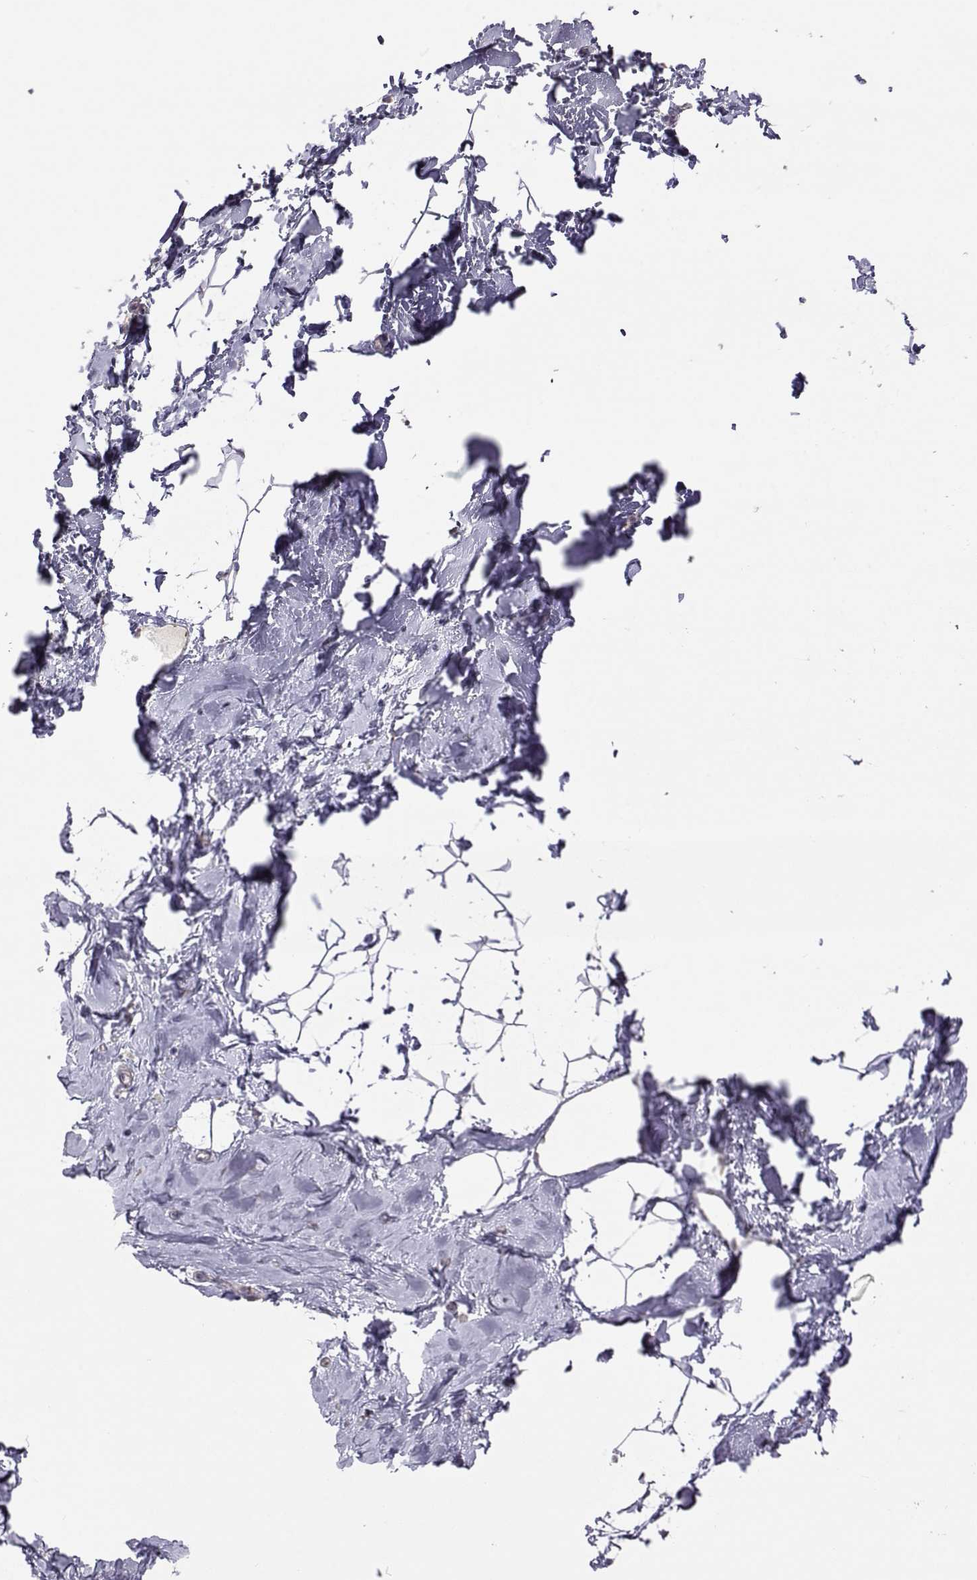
{"staining": {"intensity": "negative", "quantity": "none", "location": "none"}, "tissue": "breast", "cell_type": "Adipocytes", "image_type": "normal", "snomed": [{"axis": "morphology", "description": "Normal tissue, NOS"}, {"axis": "topography", "description": "Breast"}], "caption": "Immunohistochemistry (IHC) histopathology image of unremarkable breast: breast stained with DAB (3,3'-diaminobenzidine) shows no significant protein expression in adipocytes.", "gene": "EXOG", "patient": {"sex": "female", "age": 32}}